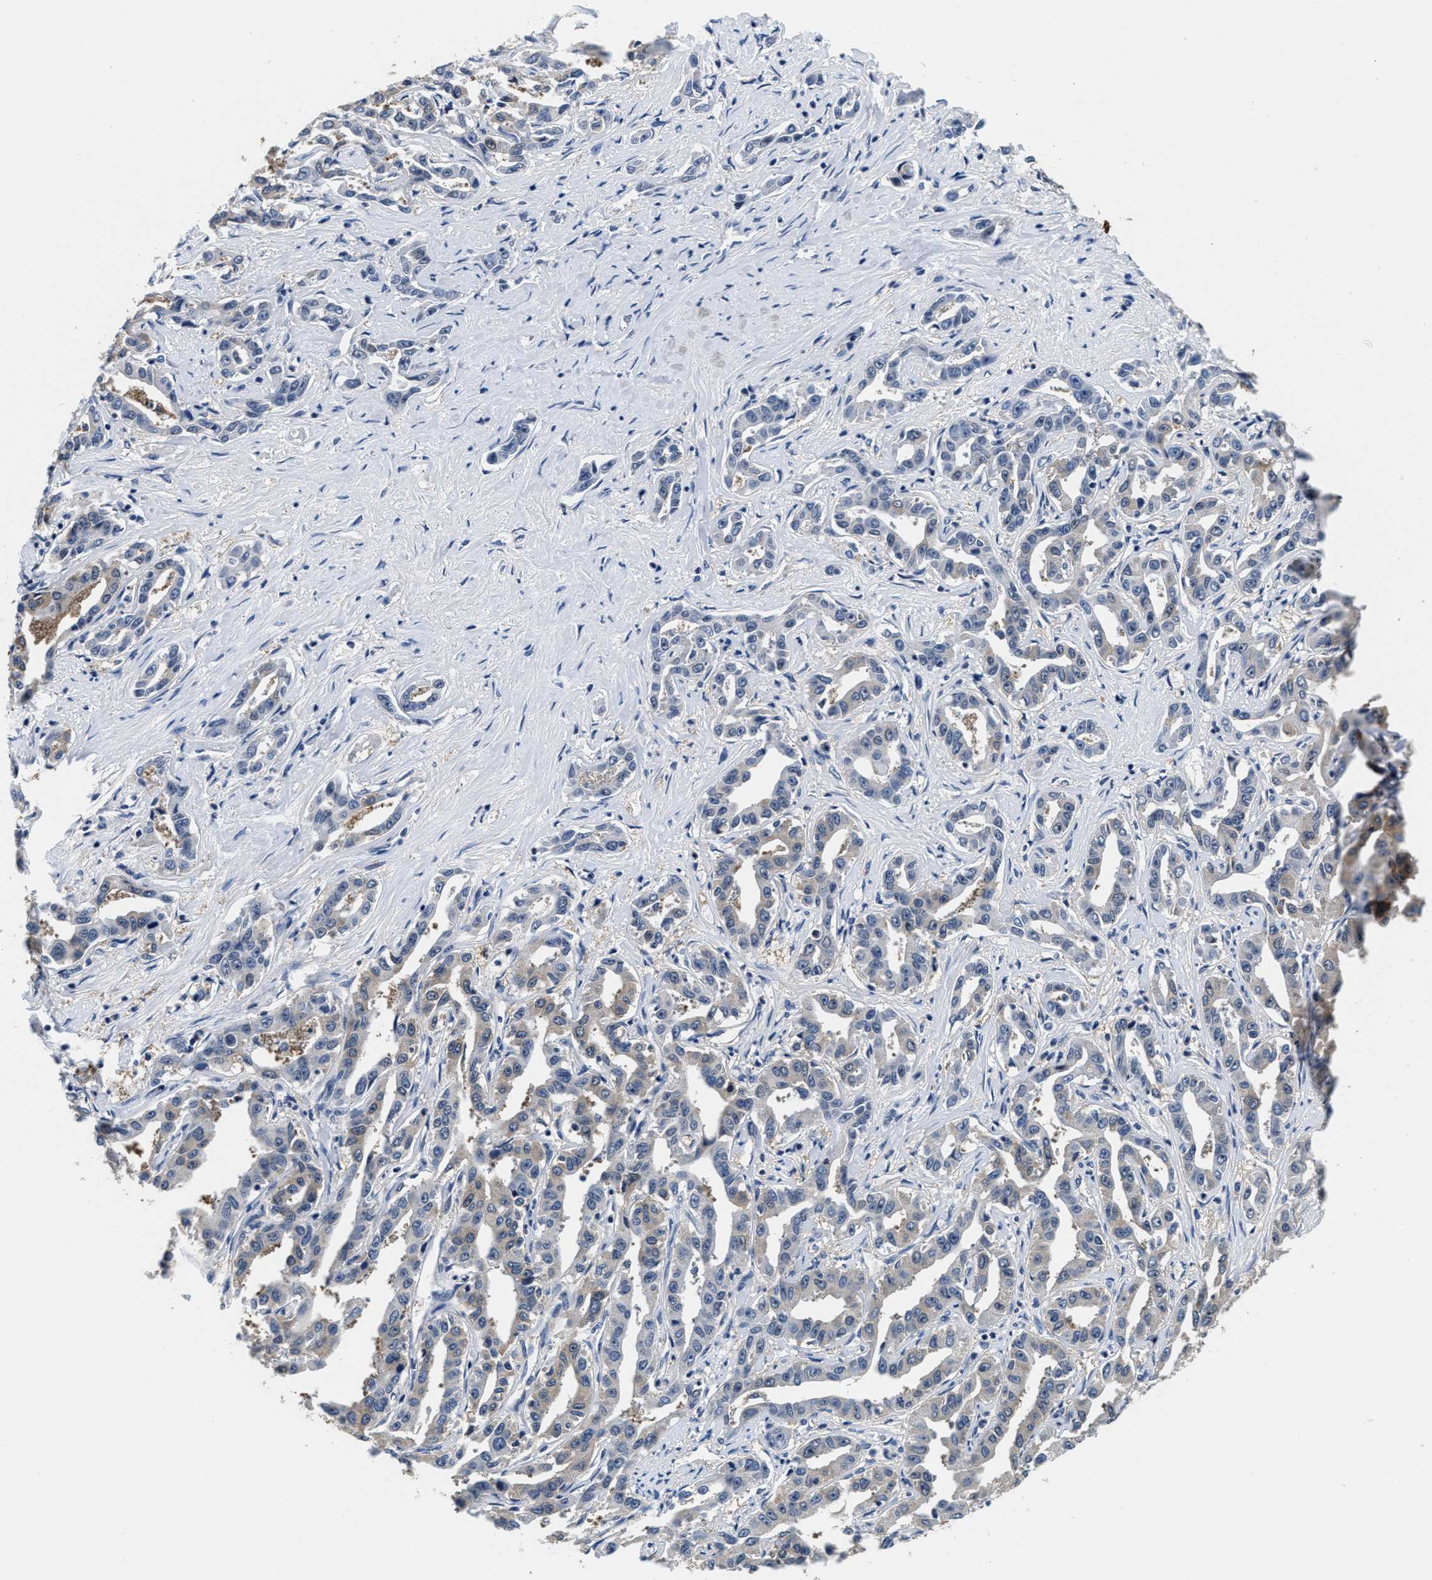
{"staining": {"intensity": "weak", "quantity": "<25%", "location": "cytoplasmic/membranous"}, "tissue": "liver cancer", "cell_type": "Tumor cells", "image_type": "cancer", "snomed": [{"axis": "morphology", "description": "Cholangiocarcinoma"}, {"axis": "topography", "description": "Liver"}], "caption": "DAB (3,3'-diaminobenzidine) immunohistochemical staining of cholangiocarcinoma (liver) displays no significant expression in tumor cells. The staining is performed using DAB (3,3'-diaminobenzidine) brown chromogen with nuclei counter-stained in using hematoxylin.", "gene": "PHPT1", "patient": {"sex": "male", "age": 59}}